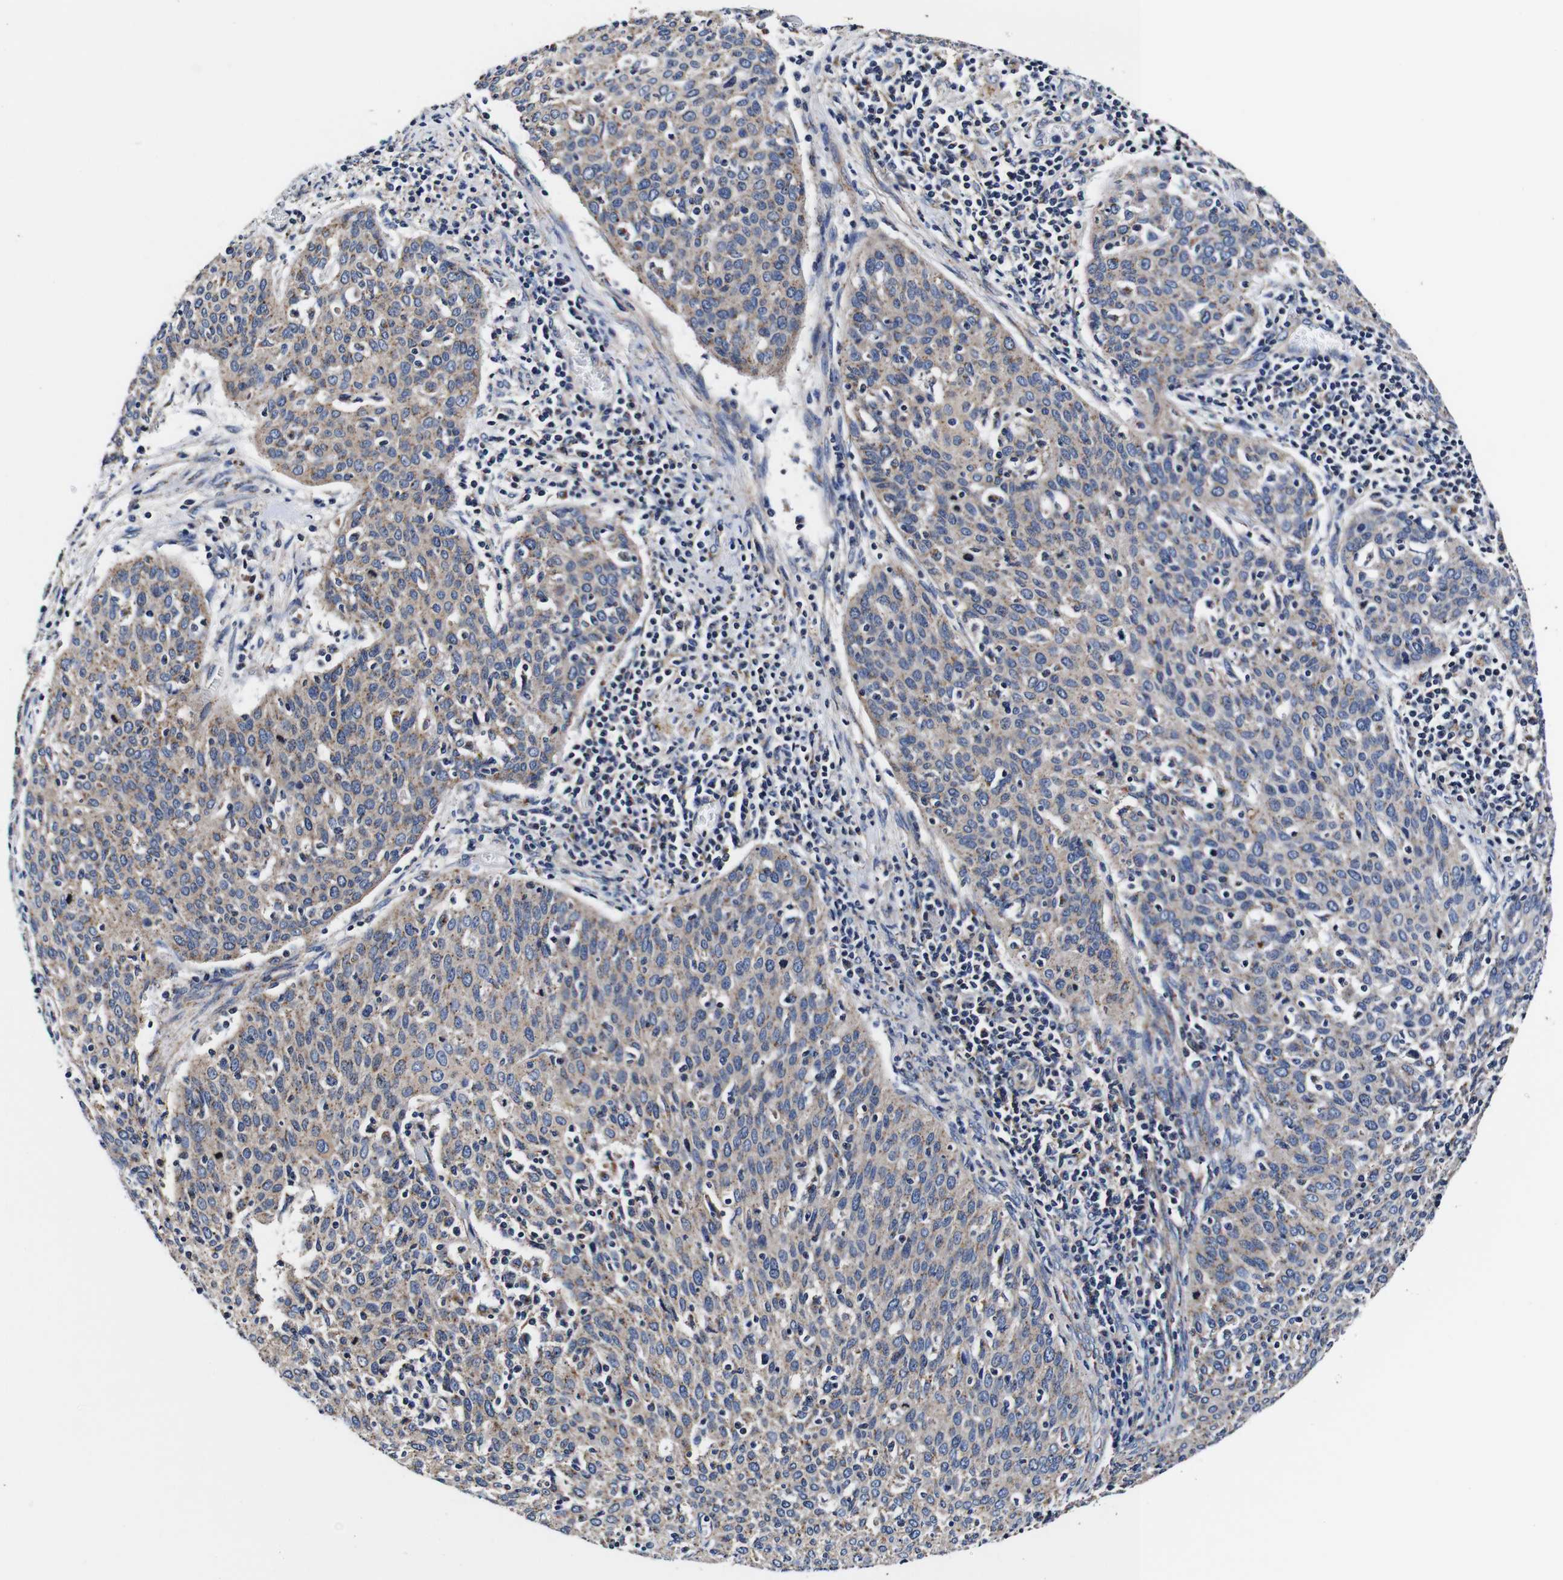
{"staining": {"intensity": "weak", "quantity": "25%-75%", "location": "cytoplasmic/membranous"}, "tissue": "cervical cancer", "cell_type": "Tumor cells", "image_type": "cancer", "snomed": [{"axis": "morphology", "description": "Squamous cell carcinoma, NOS"}, {"axis": "topography", "description": "Cervix"}], "caption": "Cervical cancer tissue shows weak cytoplasmic/membranous positivity in approximately 25%-75% of tumor cells, visualized by immunohistochemistry.", "gene": "PDCD6IP", "patient": {"sex": "female", "age": 38}}